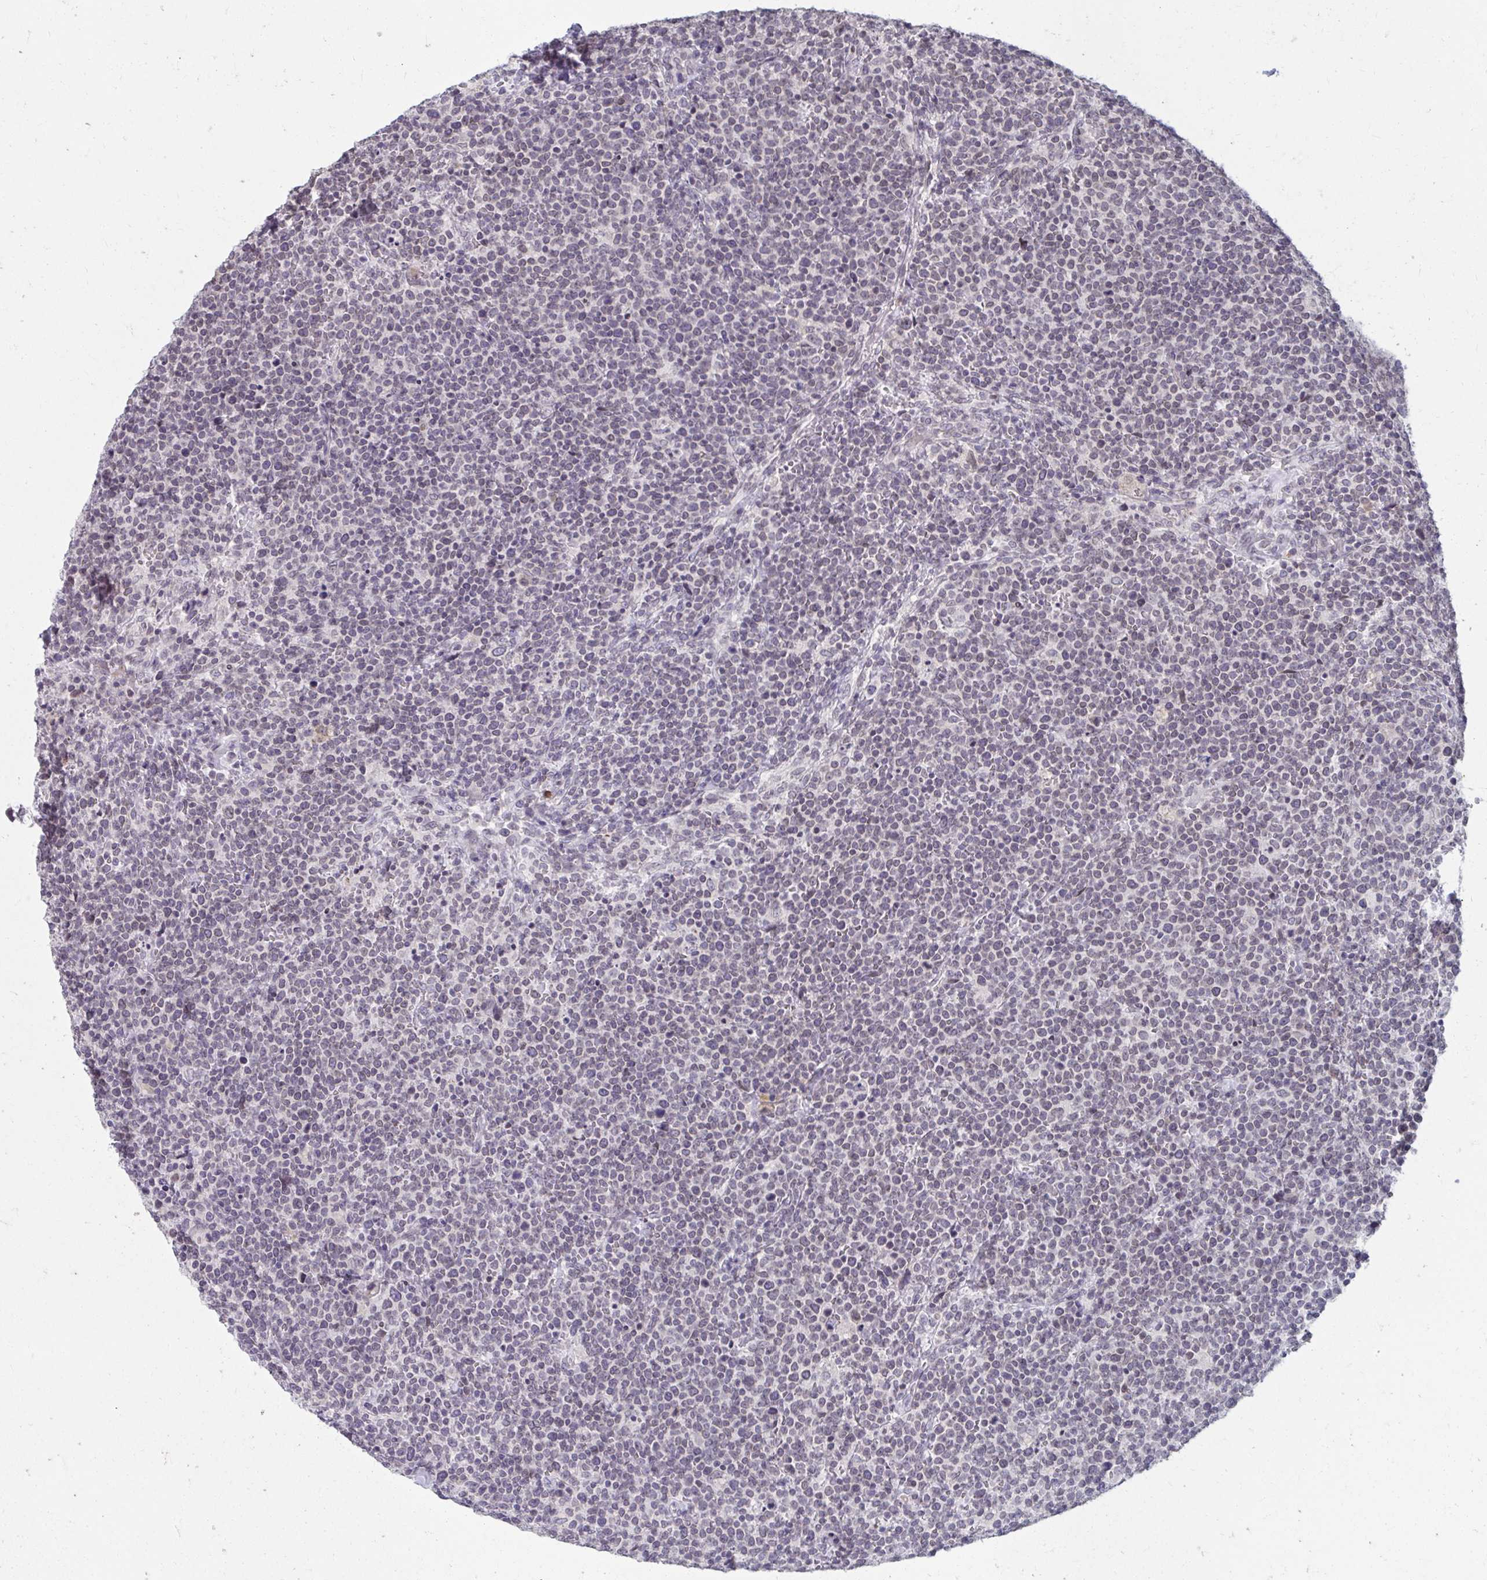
{"staining": {"intensity": "negative", "quantity": "none", "location": "none"}, "tissue": "lymphoma", "cell_type": "Tumor cells", "image_type": "cancer", "snomed": [{"axis": "morphology", "description": "Malignant lymphoma, non-Hodgkin's type, High grade"}, {"axis": "topography", "description": "Lymph node"}], "caption": "Histopathology image shows no protein positivity in tumor cells of high-grade malignant lymphoma, non-Hodgkin's type tissue.", "gene": "NUP133", "patient": {"sex": "male", "age": 61}}